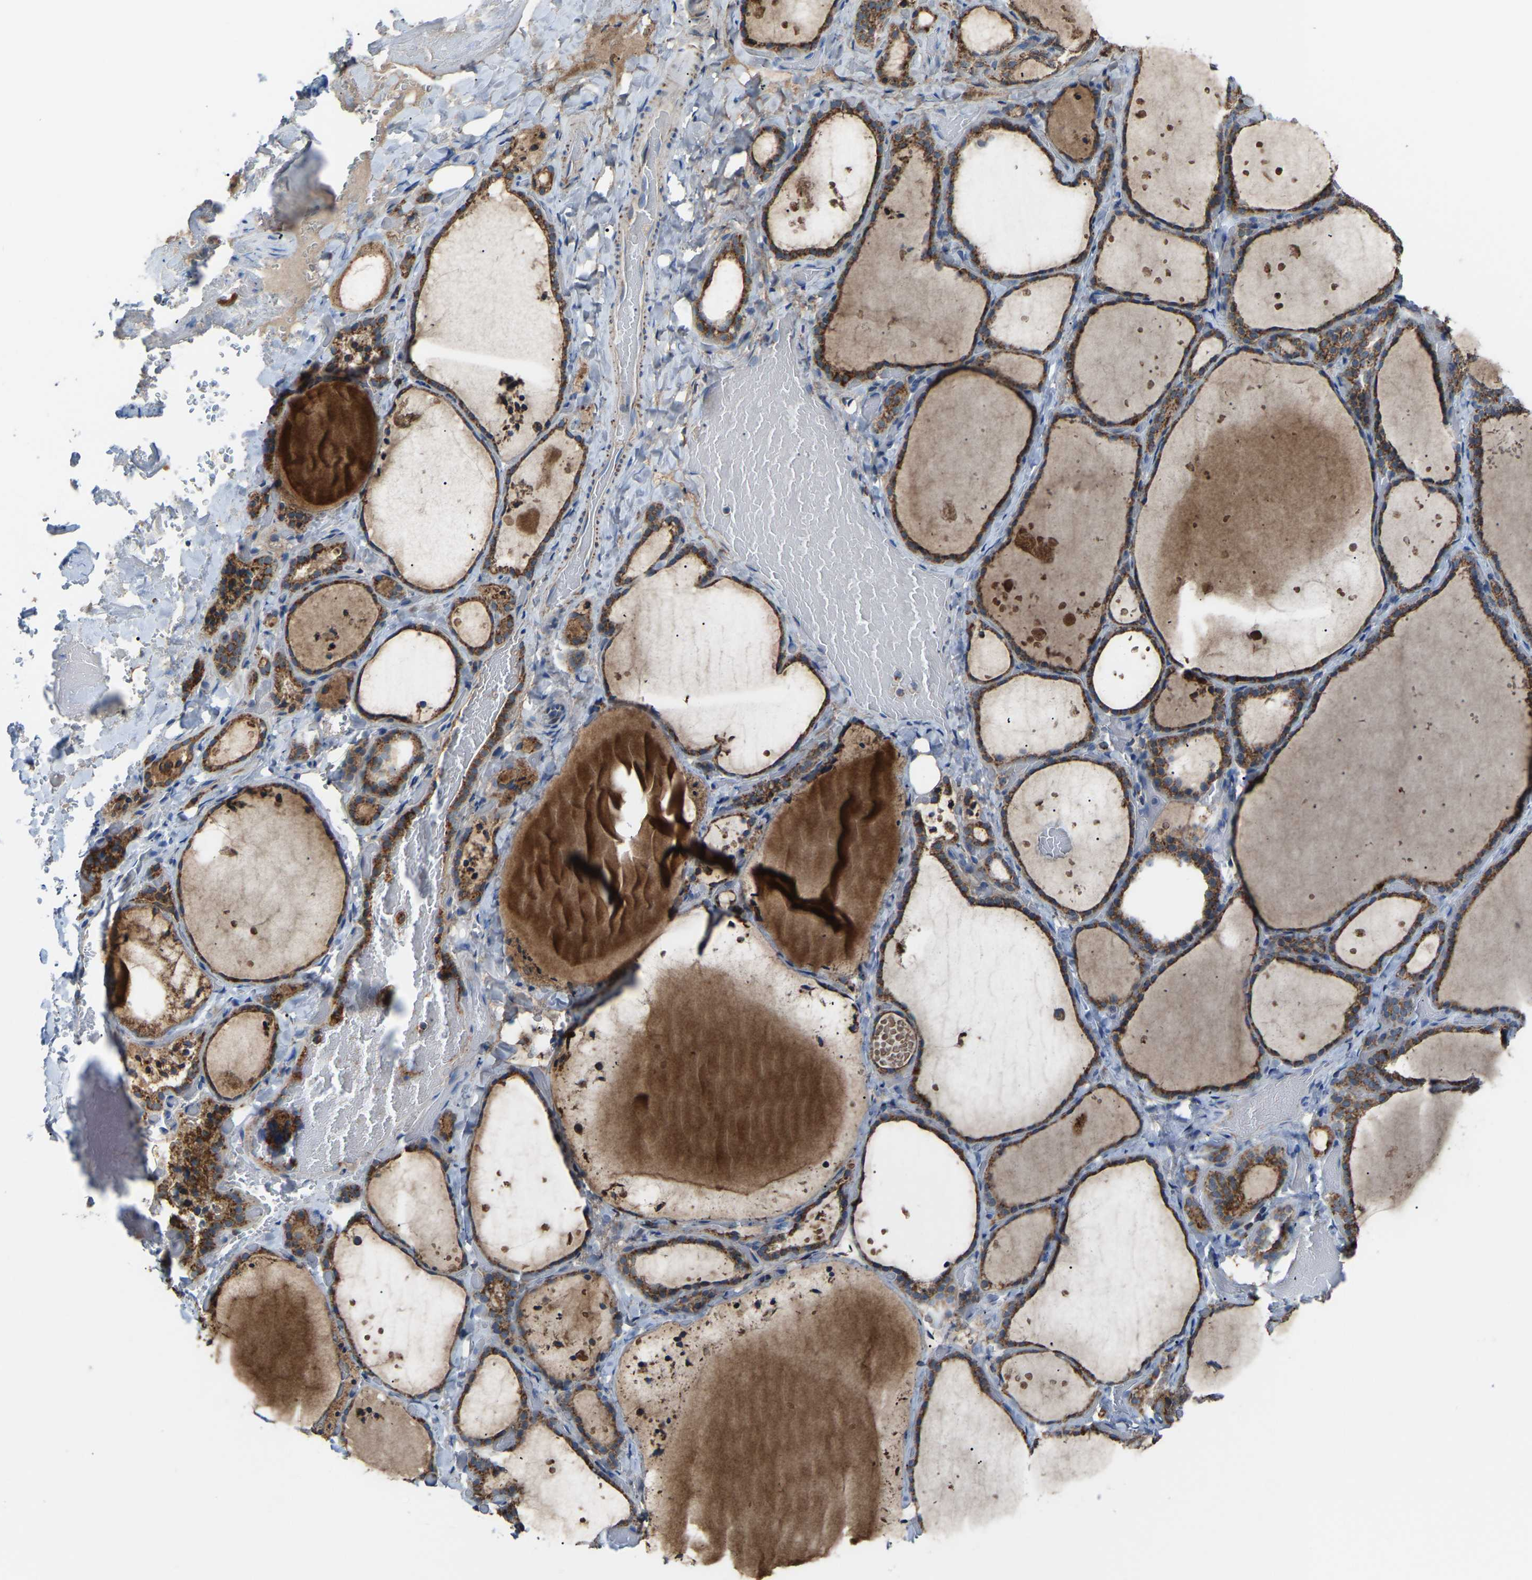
{"staining": {"intensity": "strong", "quantity": ">75%", "location": "cytoplasmic/membranous"}, "tissue": "thyroid gland", "cell_type": "Glandular cells", "image_type": "normal", "snomed": [{"axis": "morphology", "description": "Normal tissue, NOS"}, {"axis": "topography", "description": "Thyroid gland"}], "caption": "This histopathology image reveals IHC staining of benign human thyroid gland, with high strong cytoplasmic/membranous staining in approximately >75% of glandular cells.", "gene": "CANT1", "patient": {"sex": "female", "age": 44}}